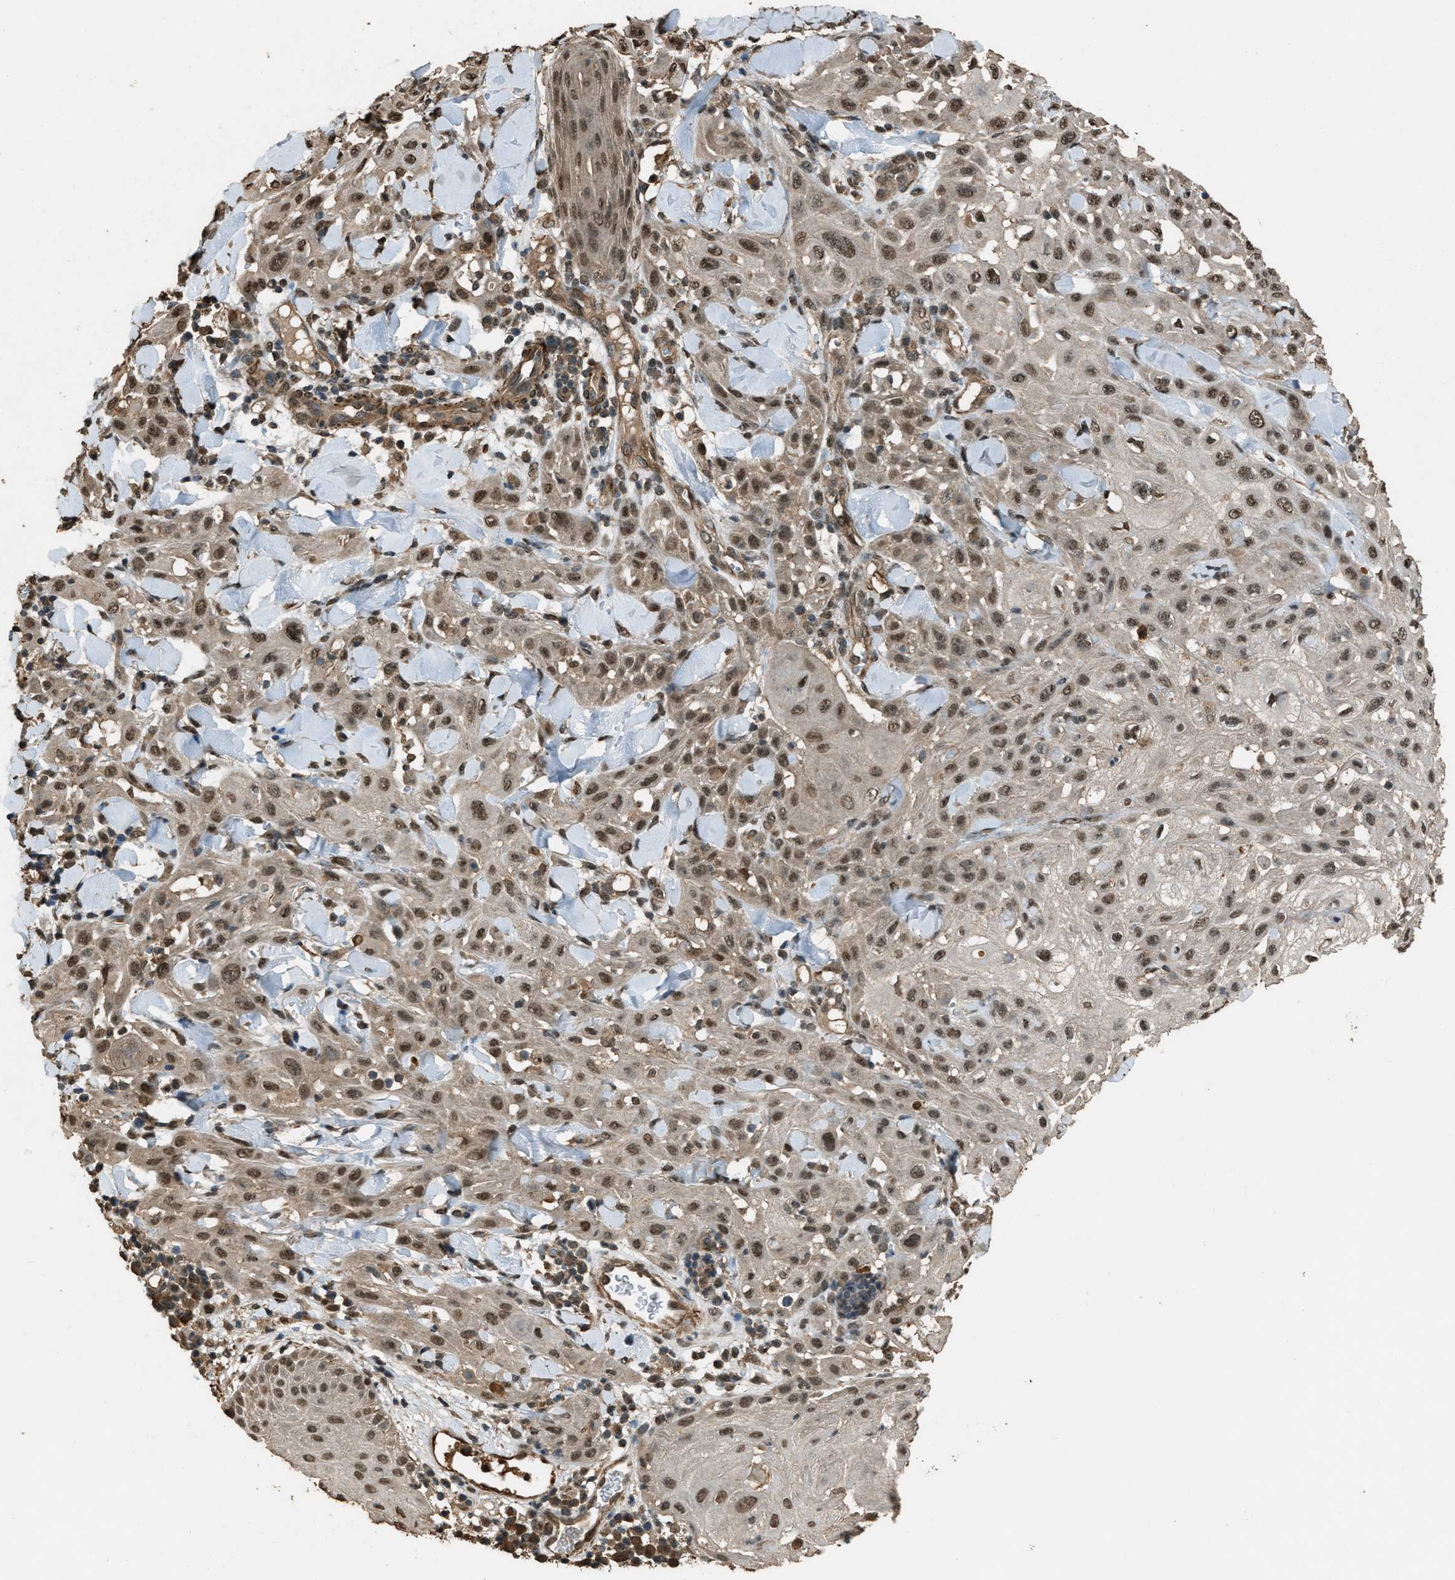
{"staining": {"intensity": "moderate", "quantity": ">75%", "location": "cytoplasmic/membranous,nuclear"}, "tissue": "skin cancer", "cell_type": "Tumor cells", "image_type": "cancer", "snomed": [{"axis": "morphology", "description": "Squamous cell carcinoma, NOS"}, {"axis": "topography", "description": "Skin"}], "caption": "Immunohistochemical staining of human skin squamous cell carcinoma reveals moderate cytoplasmic/membranous and nuclear protein positivity in about >75% of tumor cells.", "gene": "SERTAD2", "patient": {"sex": "male", "age": 24}}